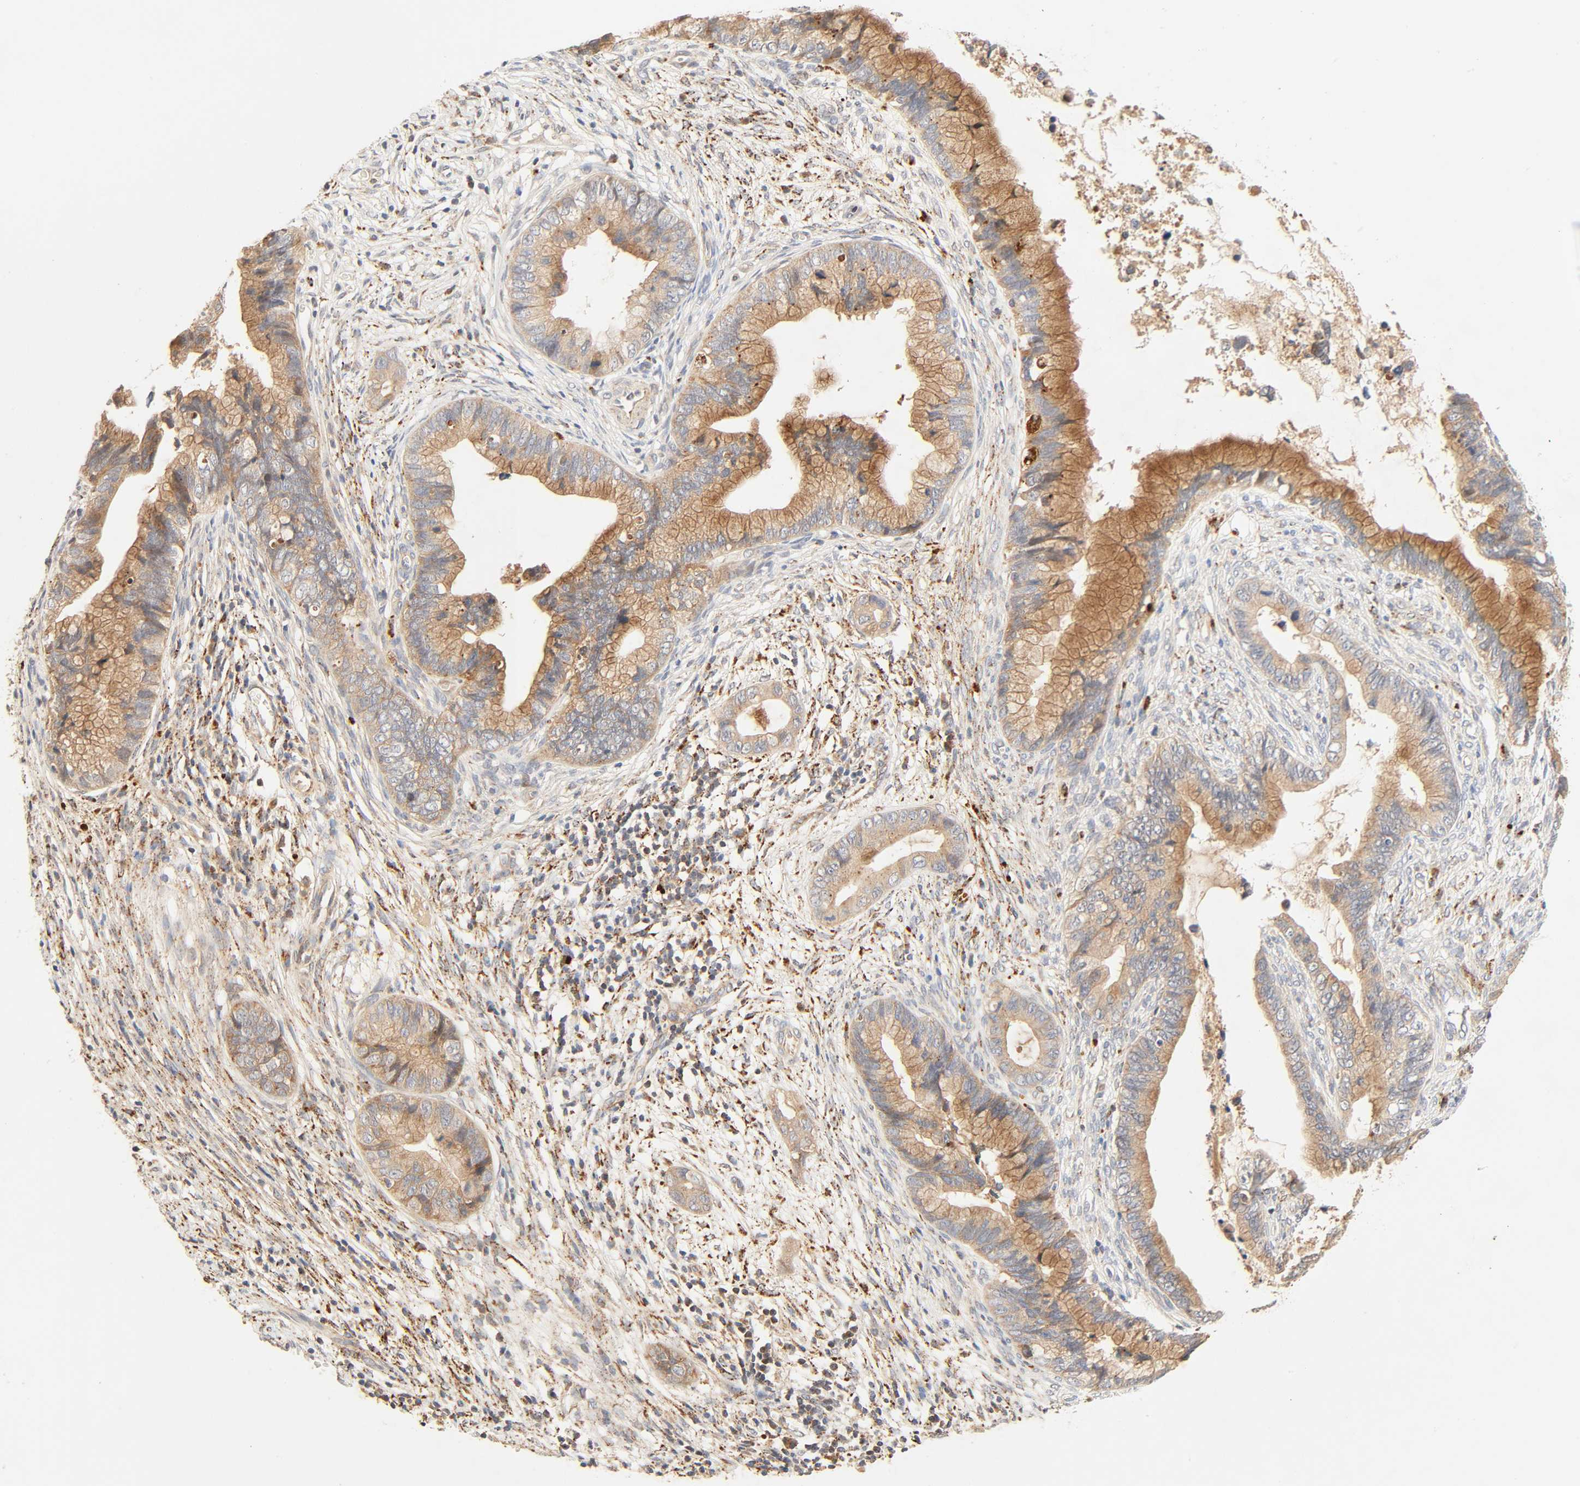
{"staining": {"intensity": "moderate", "quantity": ">75%", "location": "cytoplasmic/membranous"}, "tissue": "cervical cancer", "cell_type": "Tumor cells", "image_type": "cancer", "snomed": [{"axis": "morphology", "description": "Adenocarcinoma, NOS"}, {"axis": "topography", "description": "Cervix"}], "caption": "Protein positivity by immunohistochemistry demonstrates moderate cytoplasmic/membranous expression in approximately >75% of tumor cells in adenocarcinoma (cervical).", "gene": "MAPK6", "patient": {"sex": "female", "age": 44}}